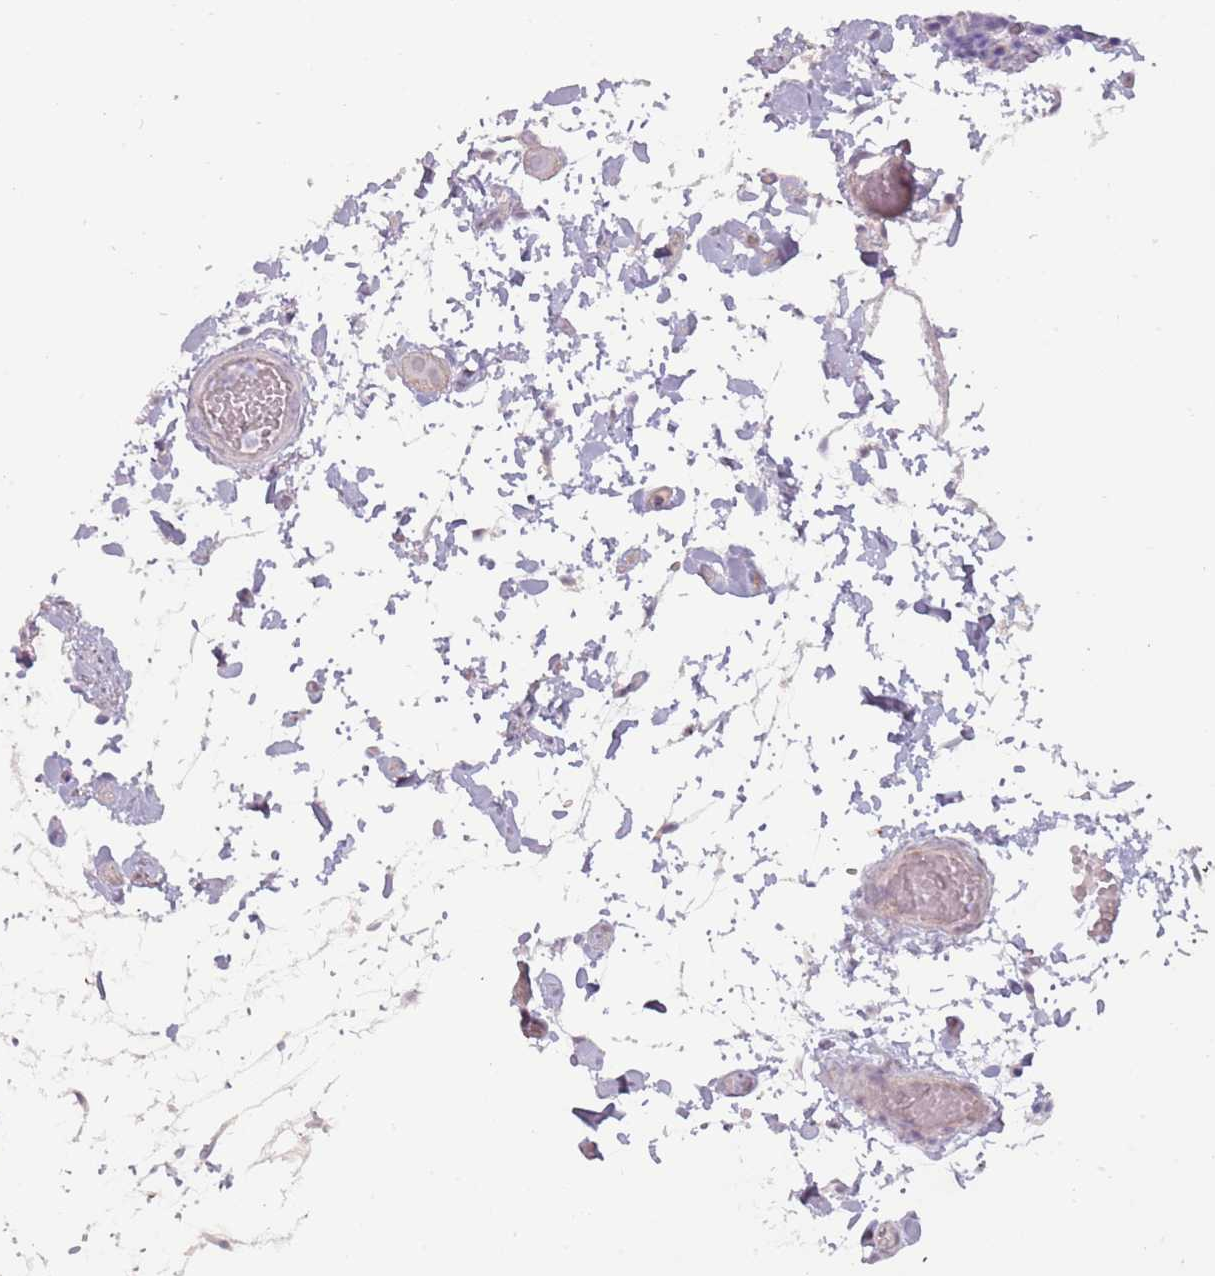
{"staining": {"intensity": "negative", "quantity": "none", "location": "none"}, "tissue": "colon", "cell_type": "Endothelial cells", "image_type": "normal", "snomed": [{"axis": "morphology", "description": "Normal tissue, NOS"}, {"axis": "topography", "description": "Colon"}], "caption": "Protein analysis of benign colon exhibits no significant positivity in endothelial cells. Brightfield microscopy of immunohistochemistry (IHC) stained with DAB (brown) and hematoxylin (blue), captured at high magnification.", "gene": "RFX2", "patient": {"sex": "male", "age": 84}}